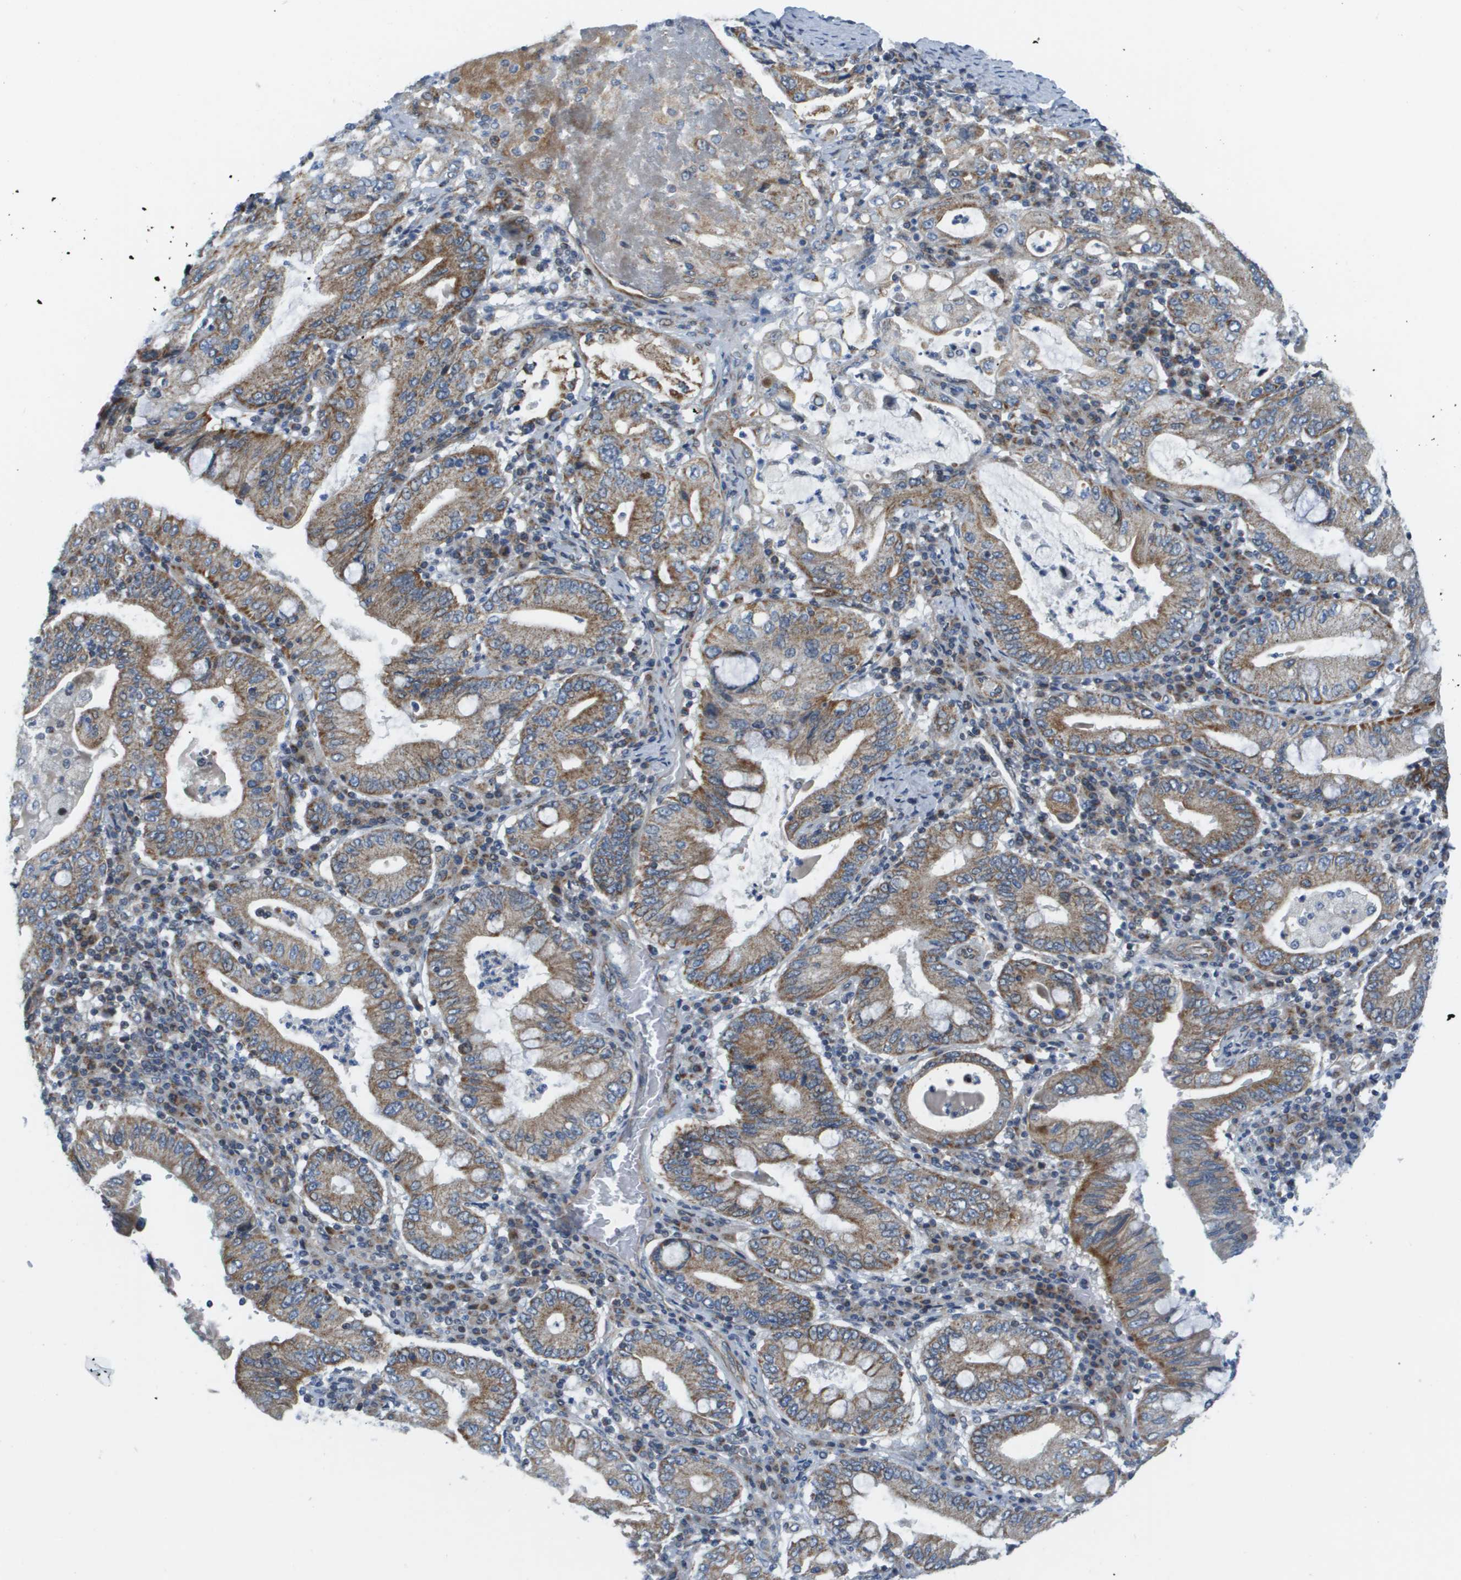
{"staining": {"intensity": "moderate", "quantity": ">75%", "location": "cytoplasmic/membranous"}, "tissue": "stomach cancer", "cell_type": "Tumor cells", "image_type": "cancer", "snomed": [{"axis": "morphology", "description": "Normal tissue, NOS"}, {"axis": "morphology", "description": "Adenocarcinoma, NOS"}, {"axis": "topography", "description": "Esophagus"}, {"axis": "topography", "description": "Stomach, upper"}, {"axis": "topography", "description": "Peripheral nerve tissue"}], "caption": "Human stomach cancer stained for a protein (brown) exhibits moderate cytoplasmic/membranous positive expression in approximately >75% of tumor cells.", "gene": "KRT23", "patient": {"sex": "male", "age": 62}}